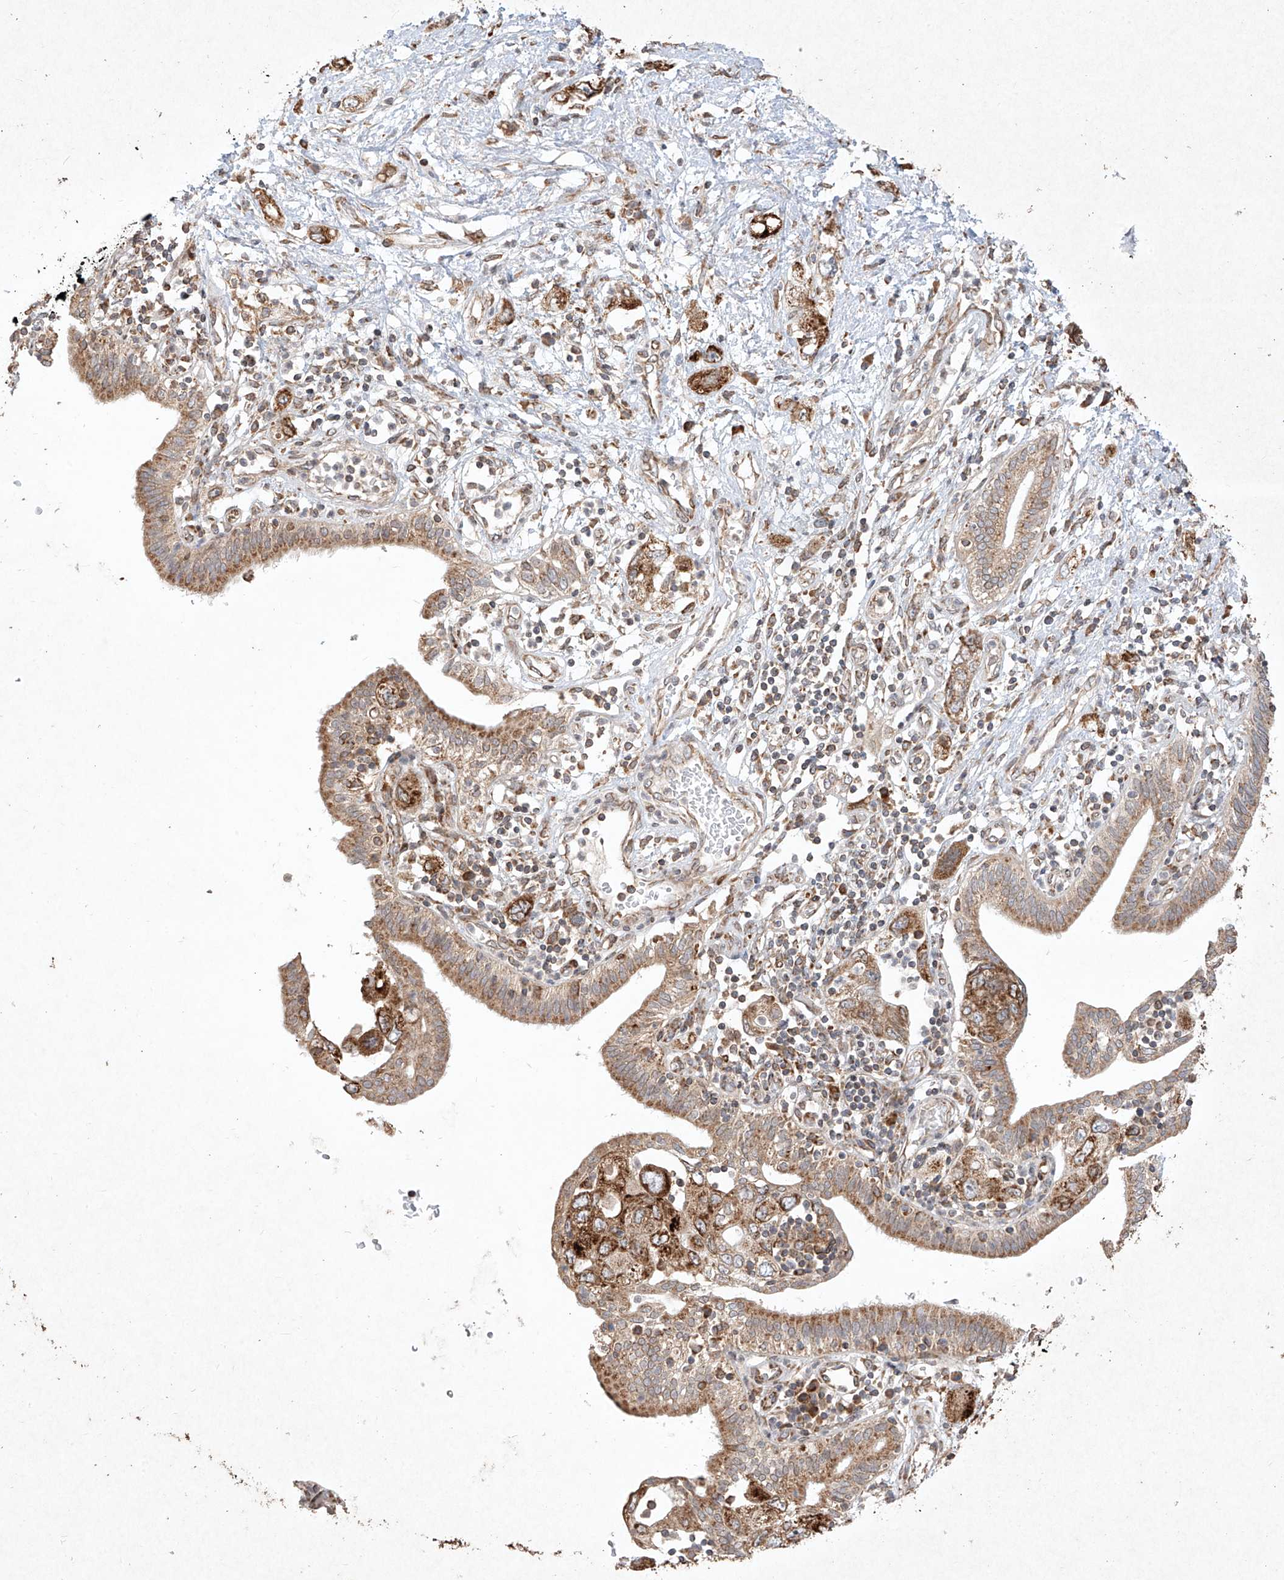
{"staining": {"intensity": "moderate", "quantity": ">75%", "location": "cytoplasmic/membranous"}, "tissue": "pancreatic cancer", "cell_type": "Tumor cells", "image_type": "cancer", "snomed": [{"axis": "morphology", "description": "Adenocarcinoma, NOS"}, {"axis": "topography", "description": "Pancreas"}], "caption": "Protein staining of pancreatic adenocarcinoma tissue exhibits moderate cytoplasmic/membranous positivity in approximately >75% of tumor cells. The staining is performed using DAB brown chromogen to label protein expression. The nuclei are counter-stained blue using hematoxylin.", "gene": "SEMA3B", "patient": {"sex": "female", "age": 73}}